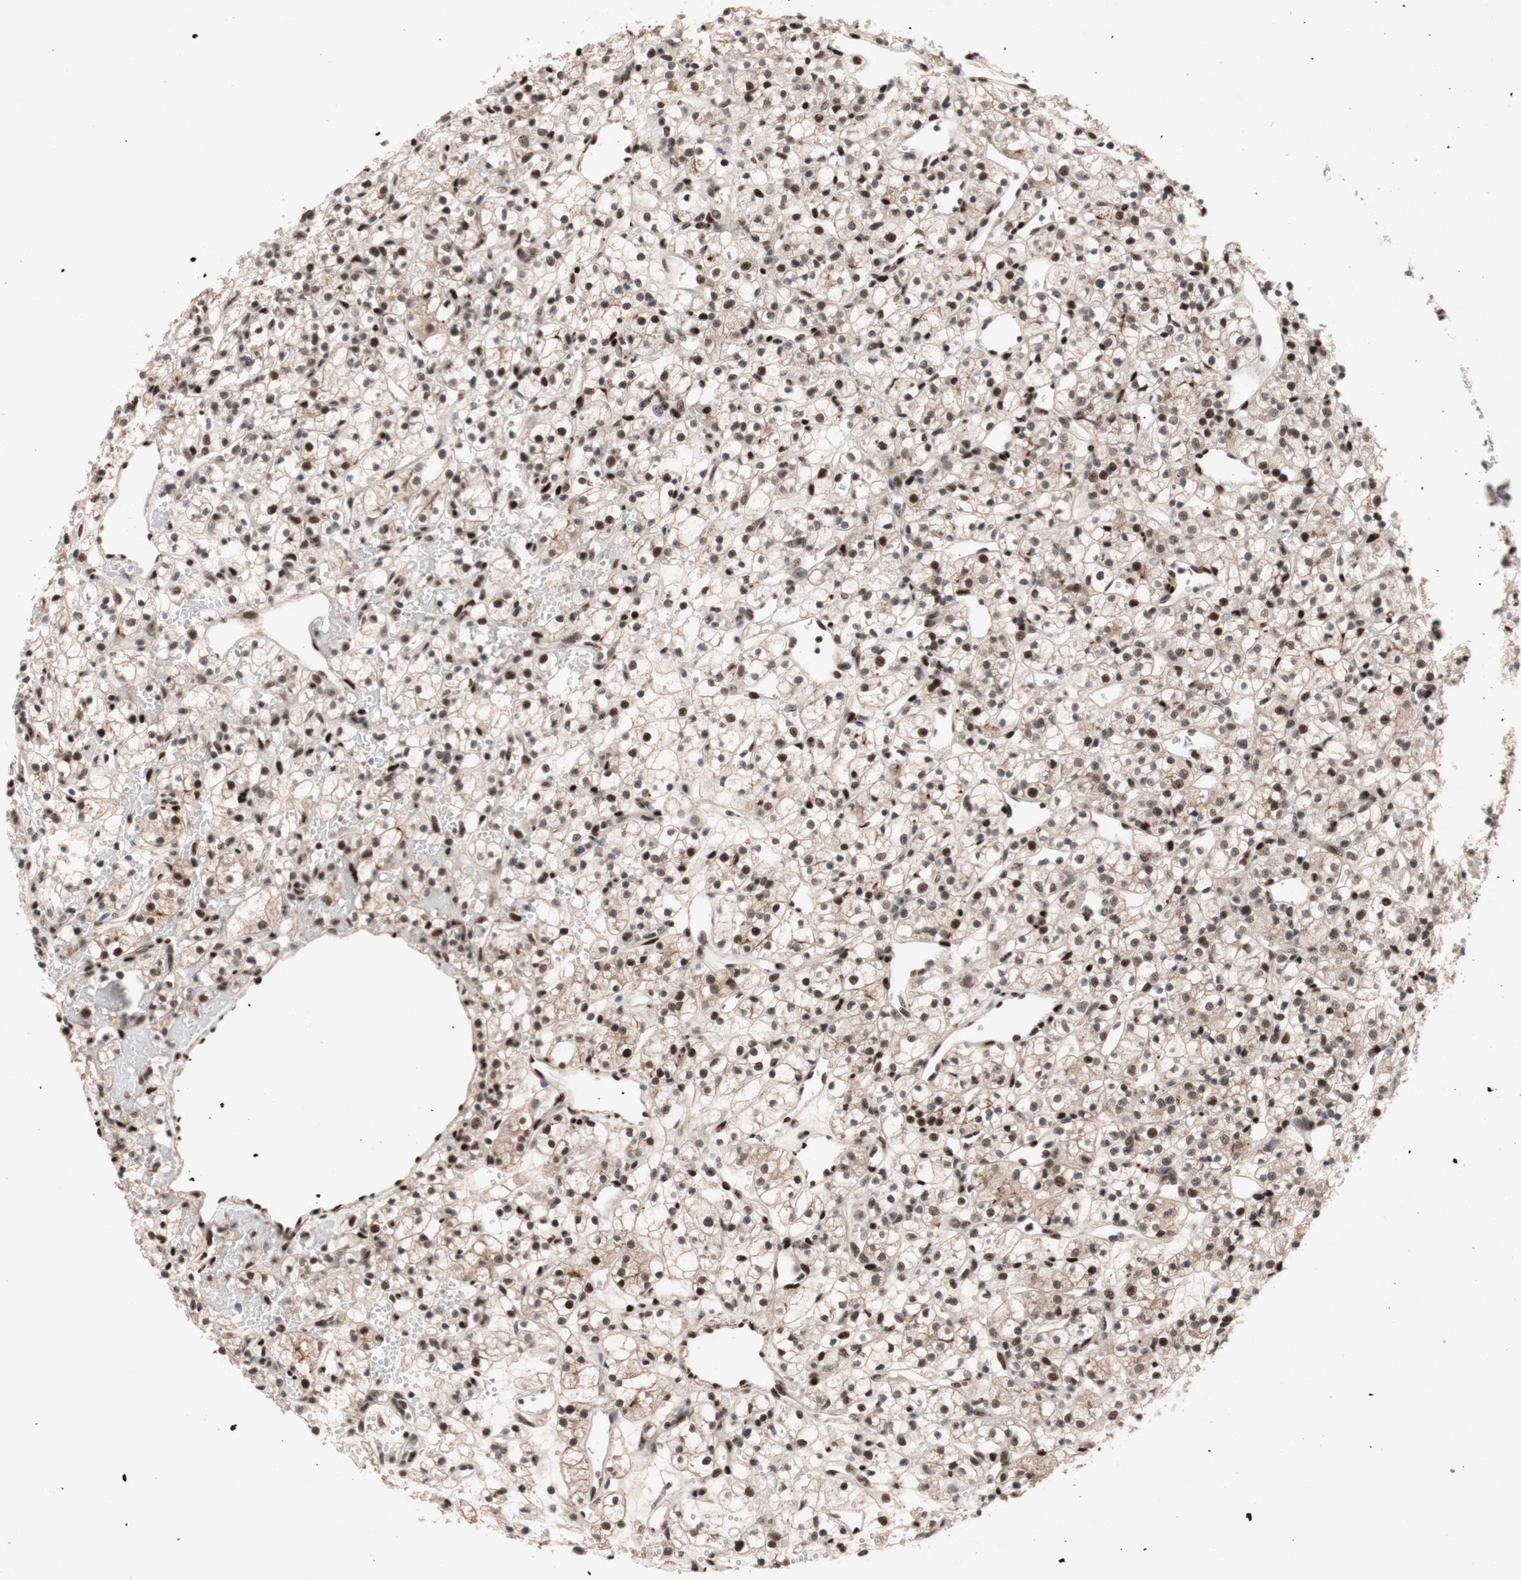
{"staining": {"intensity": "strong", "quantity": ">75%", "location": "nuclear"}, "tissue": "renal cancer", "cell_type": "Tumor cells", "image_type": "cancer", "snomed": [{"axis": "morphology", "description": "Adenocarcinoma, NOS"}, {"axis": "topography", "description": "Kidney"}], "caption": "DAB immunohistochemical staining of adenocarcinoma (renal) displays strong nuclear protein positivity in about >75% of tumor cells.", "gene": "TLE1", "patient": {"sex": "female", "age": 60}}